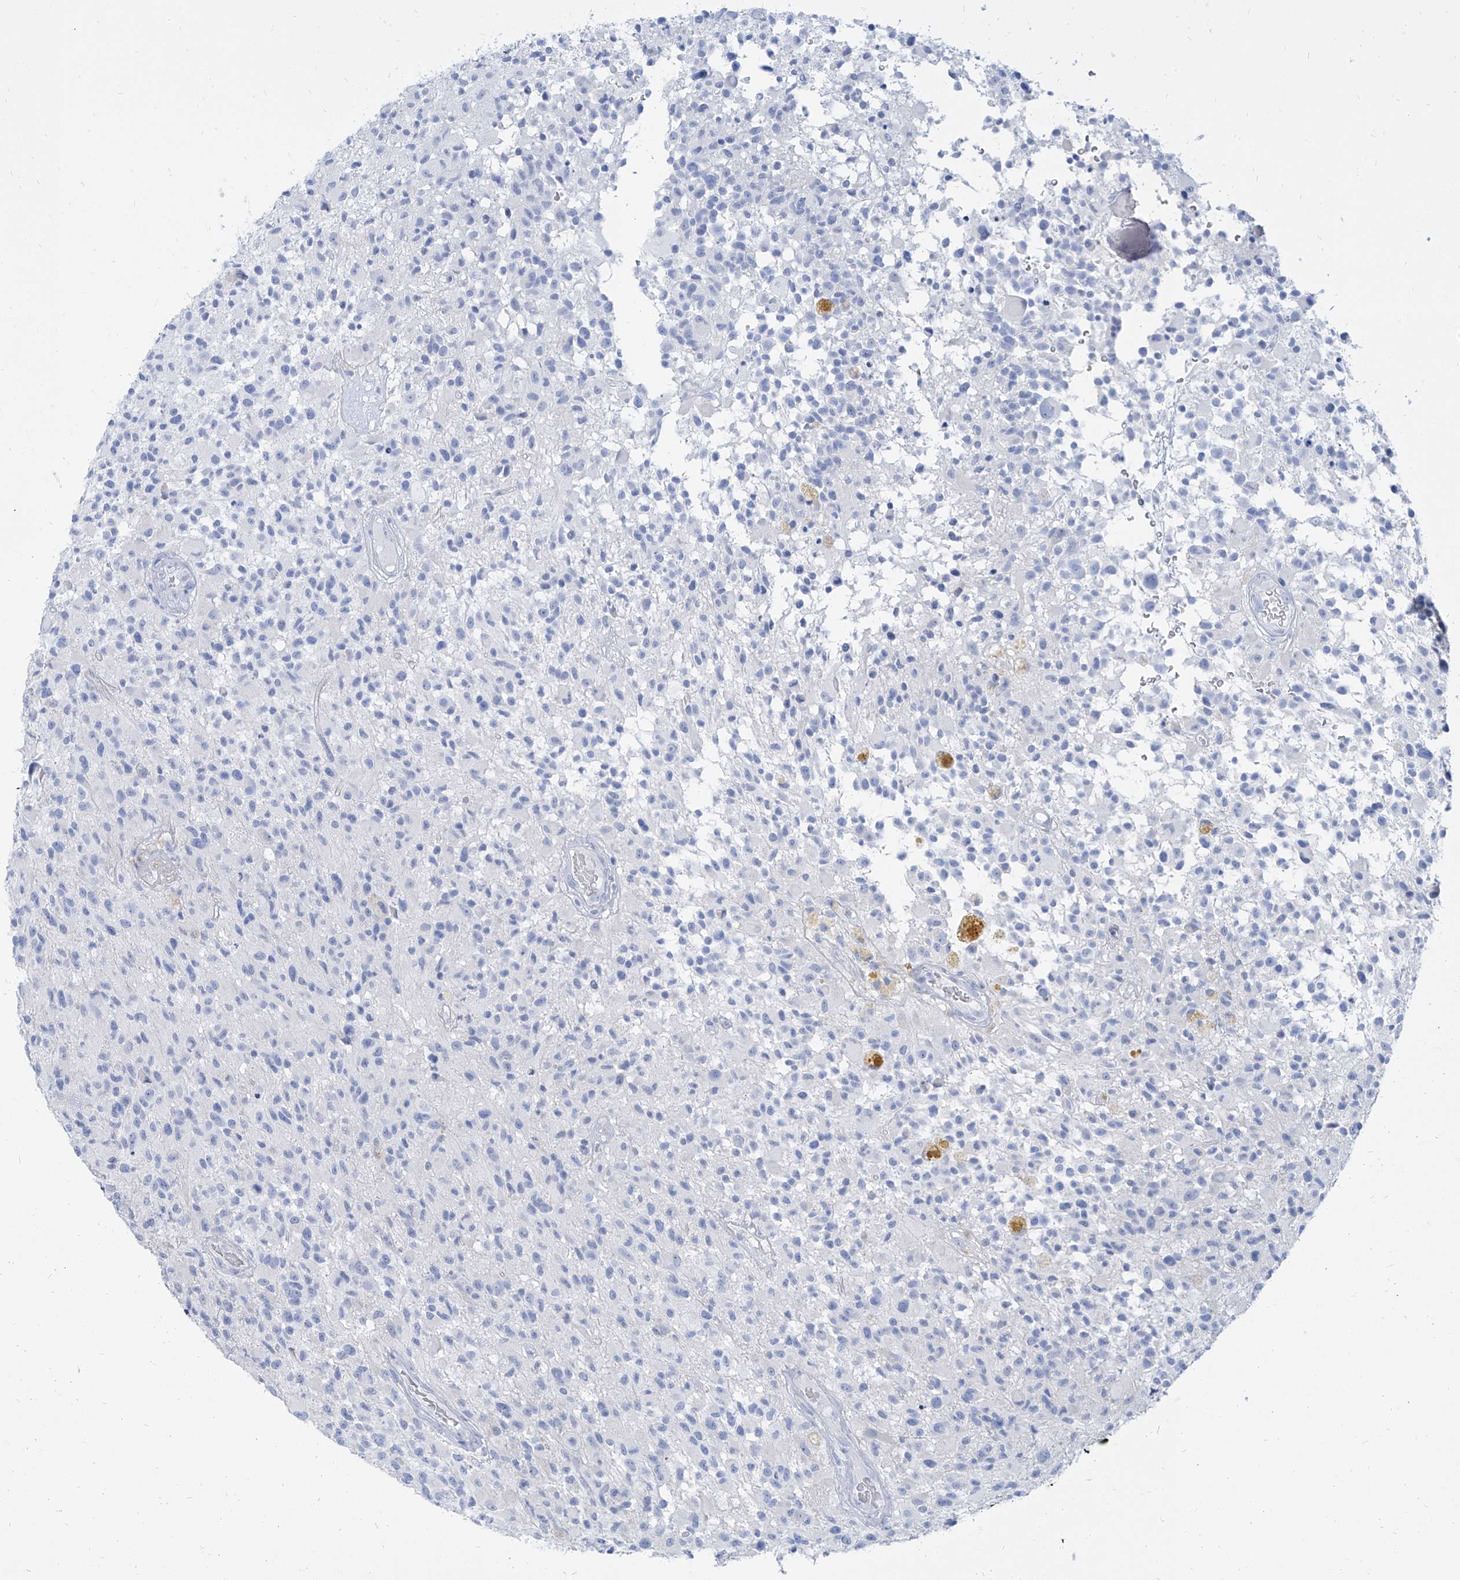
{"staining": {"intensity": "negative", "quantity": "none", "location": "none"}, "tissue": "glioma", "cell_type": "Tumor cells", "image_type": "cancer", "snomed": [{"axis": "morphology", "description": "Glioma, malignant, High grade"}, {"axis": "morphology", "description": "Glioblastoma, NOS"}, {"axis": "topography", "description": "Brain"}], "caption": "Tumor cells are negative for brown protein staining in glioblastoma.", "gene": "TXLNB", "patient": {"sex": "male", "age": 60}}